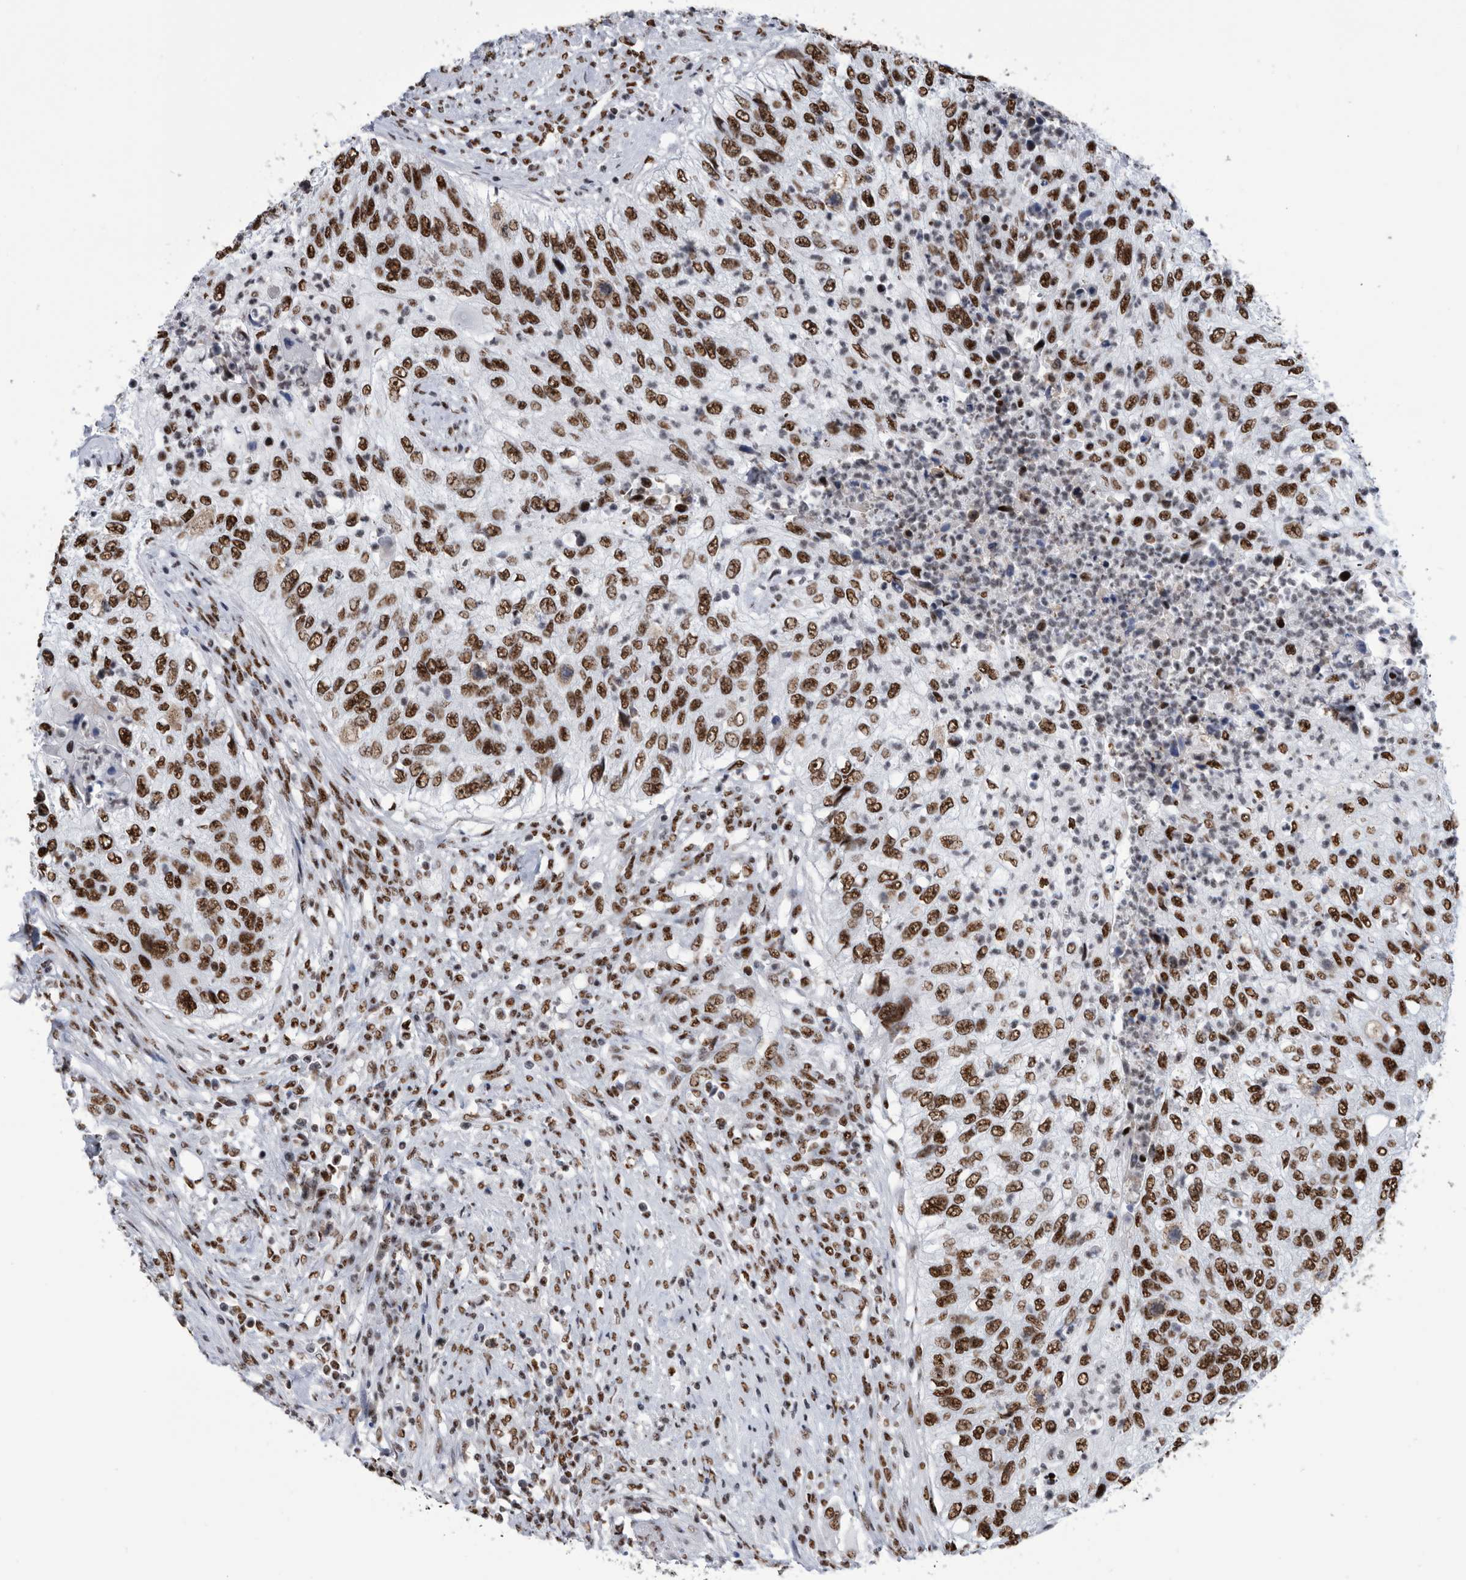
{"staining": {"intensity": "strong", "quantity": ">75%", "location": "nuclear"}, "tissue": "urothelial cancer", "cell_type": "Tumor cells", "image_type": "cancer", "snomed": [{"axis": "morphology", "description": "Urothelial carcinoma, High grade"}, {"axis": "topography", "description": "Urinary bladder"}], "caption": "Urothelial cancer stained with DAB immunohistochemistry (IHC) exhibits high levels of strong nuclear expression in approximately >75% of tumor cells. The staining was performed using DAB, with brown indicating positive protein expression. Nuclei are stained blue with hematoxylin.", "gene": "SF3A1", "patient": {"sex": "female", "age": 60}}